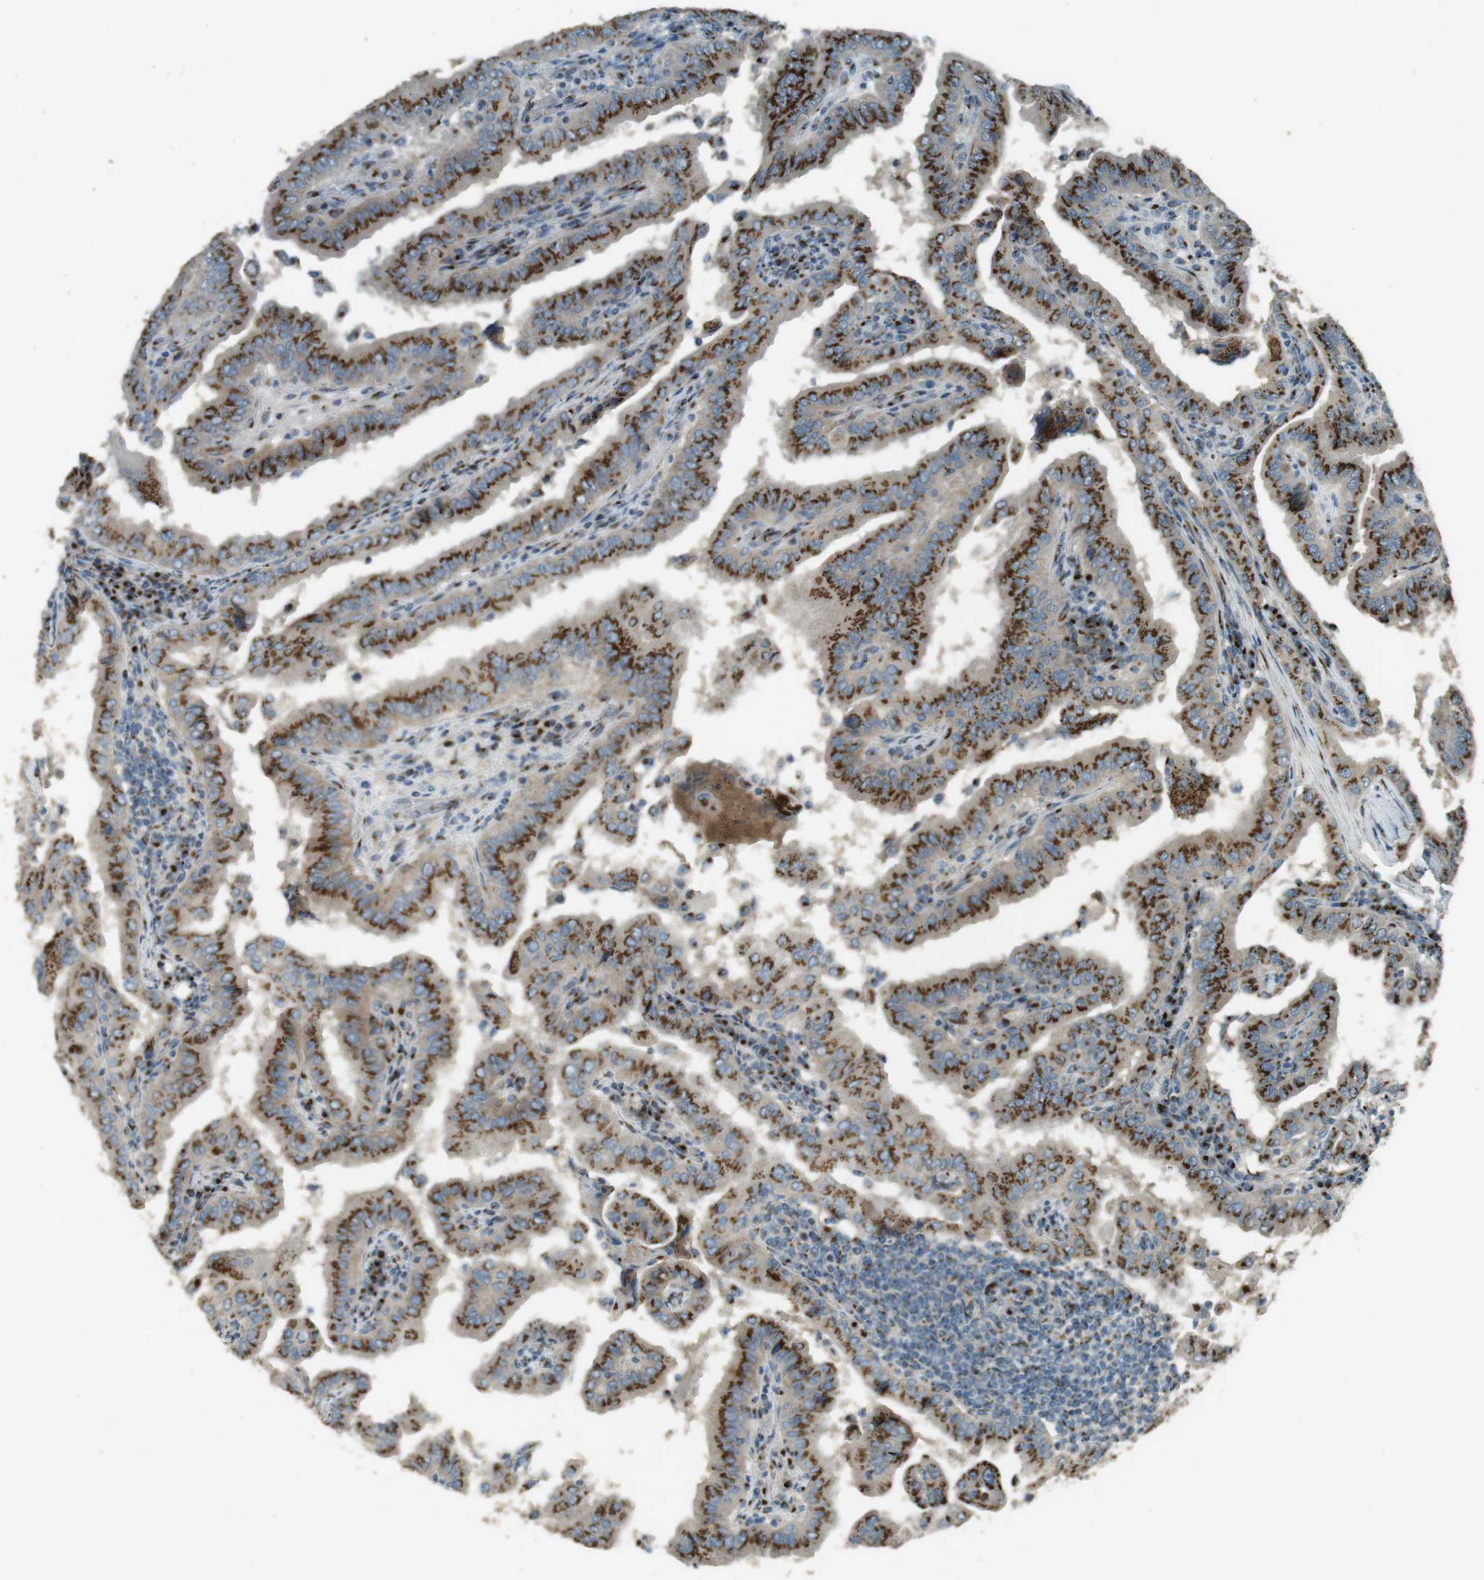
{"staining": {"intensity": "strong", "quantity": ">75%", "location": "cytoplasmic/membranous"}, "tissue": "thyroid cancer", "cell_type": "Tumor cells", "image_type": "cancer", "snomed": [{"axis": "morphology", "description": "Papillary adenocarcinoma, NOS"}, {"axis": "topography", "description": "Thyroid gland"}], "caption": "Tumor cells reveal high levels of strong cytoplasmic/membranous positivity in about >75% of cells in human papillary adenocarcinoma (thyroid).", "gene": "TMEM115", "patient": {"sex": "male", "age": 33}}